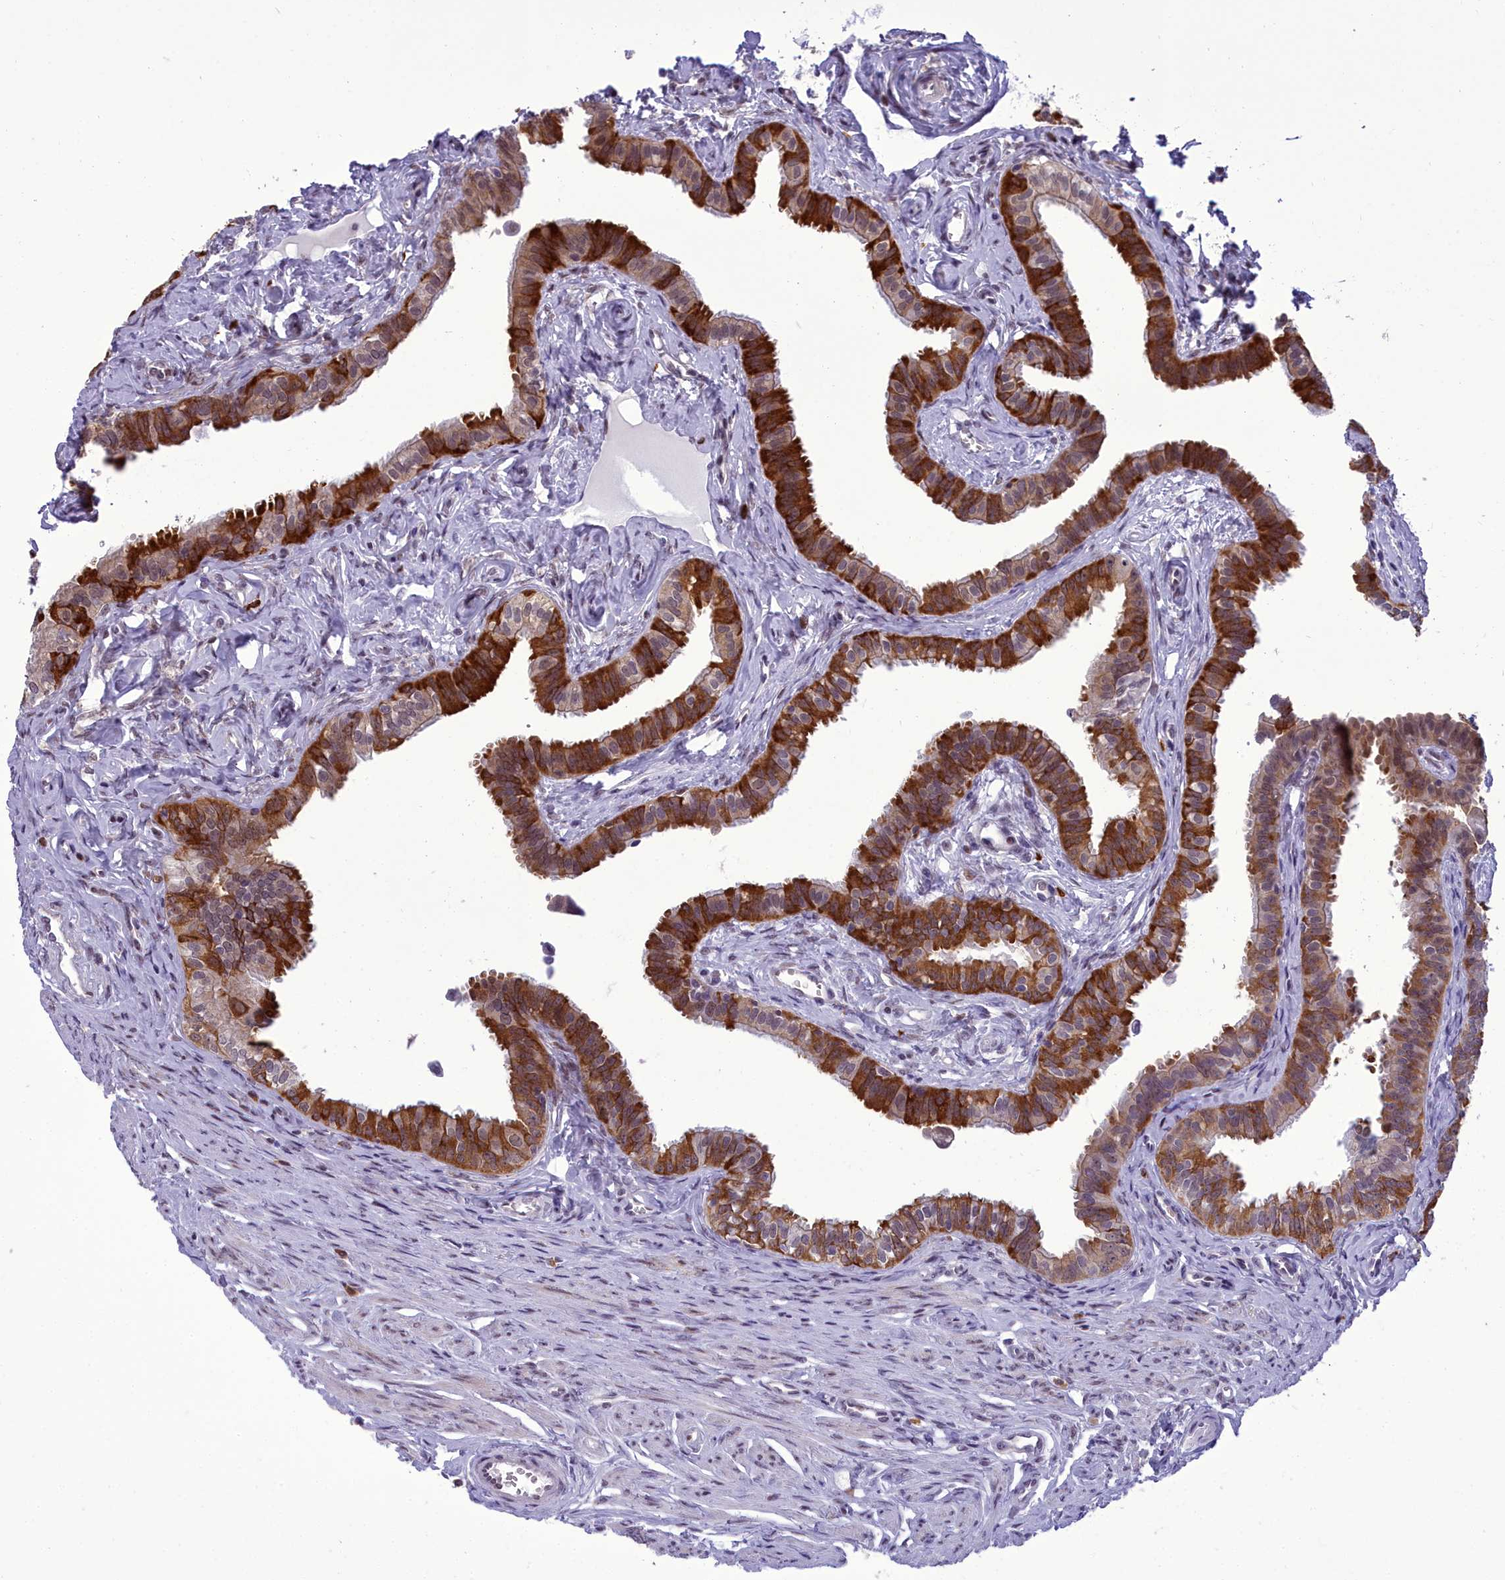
{"staining": {"intensity": "strong", "quantity": ">75%", "location": "cytoplasmic/membranous,nuclear"}, "tissue": "fallopian tube", "cell_type": "Glandular cells", "image_type": "normal", "snomed": [{"axis": "morphology", "description": "Normal tissue, NOS"}, {"axis": "morphology", "description": "Carcinoma, NOS"}, {"axis": "topography", "description": "Fallopian tube"}, {"axis": "topography", "description": "Ovary"}], "caption": "Fallopian tube stained with IHC demonstrates strong cytoplasmic/membranous,nuclear positivity in about >75% of glandular cells.", "gene": "CEACAM19", "patient": {"sex": "female", "age": 59}}